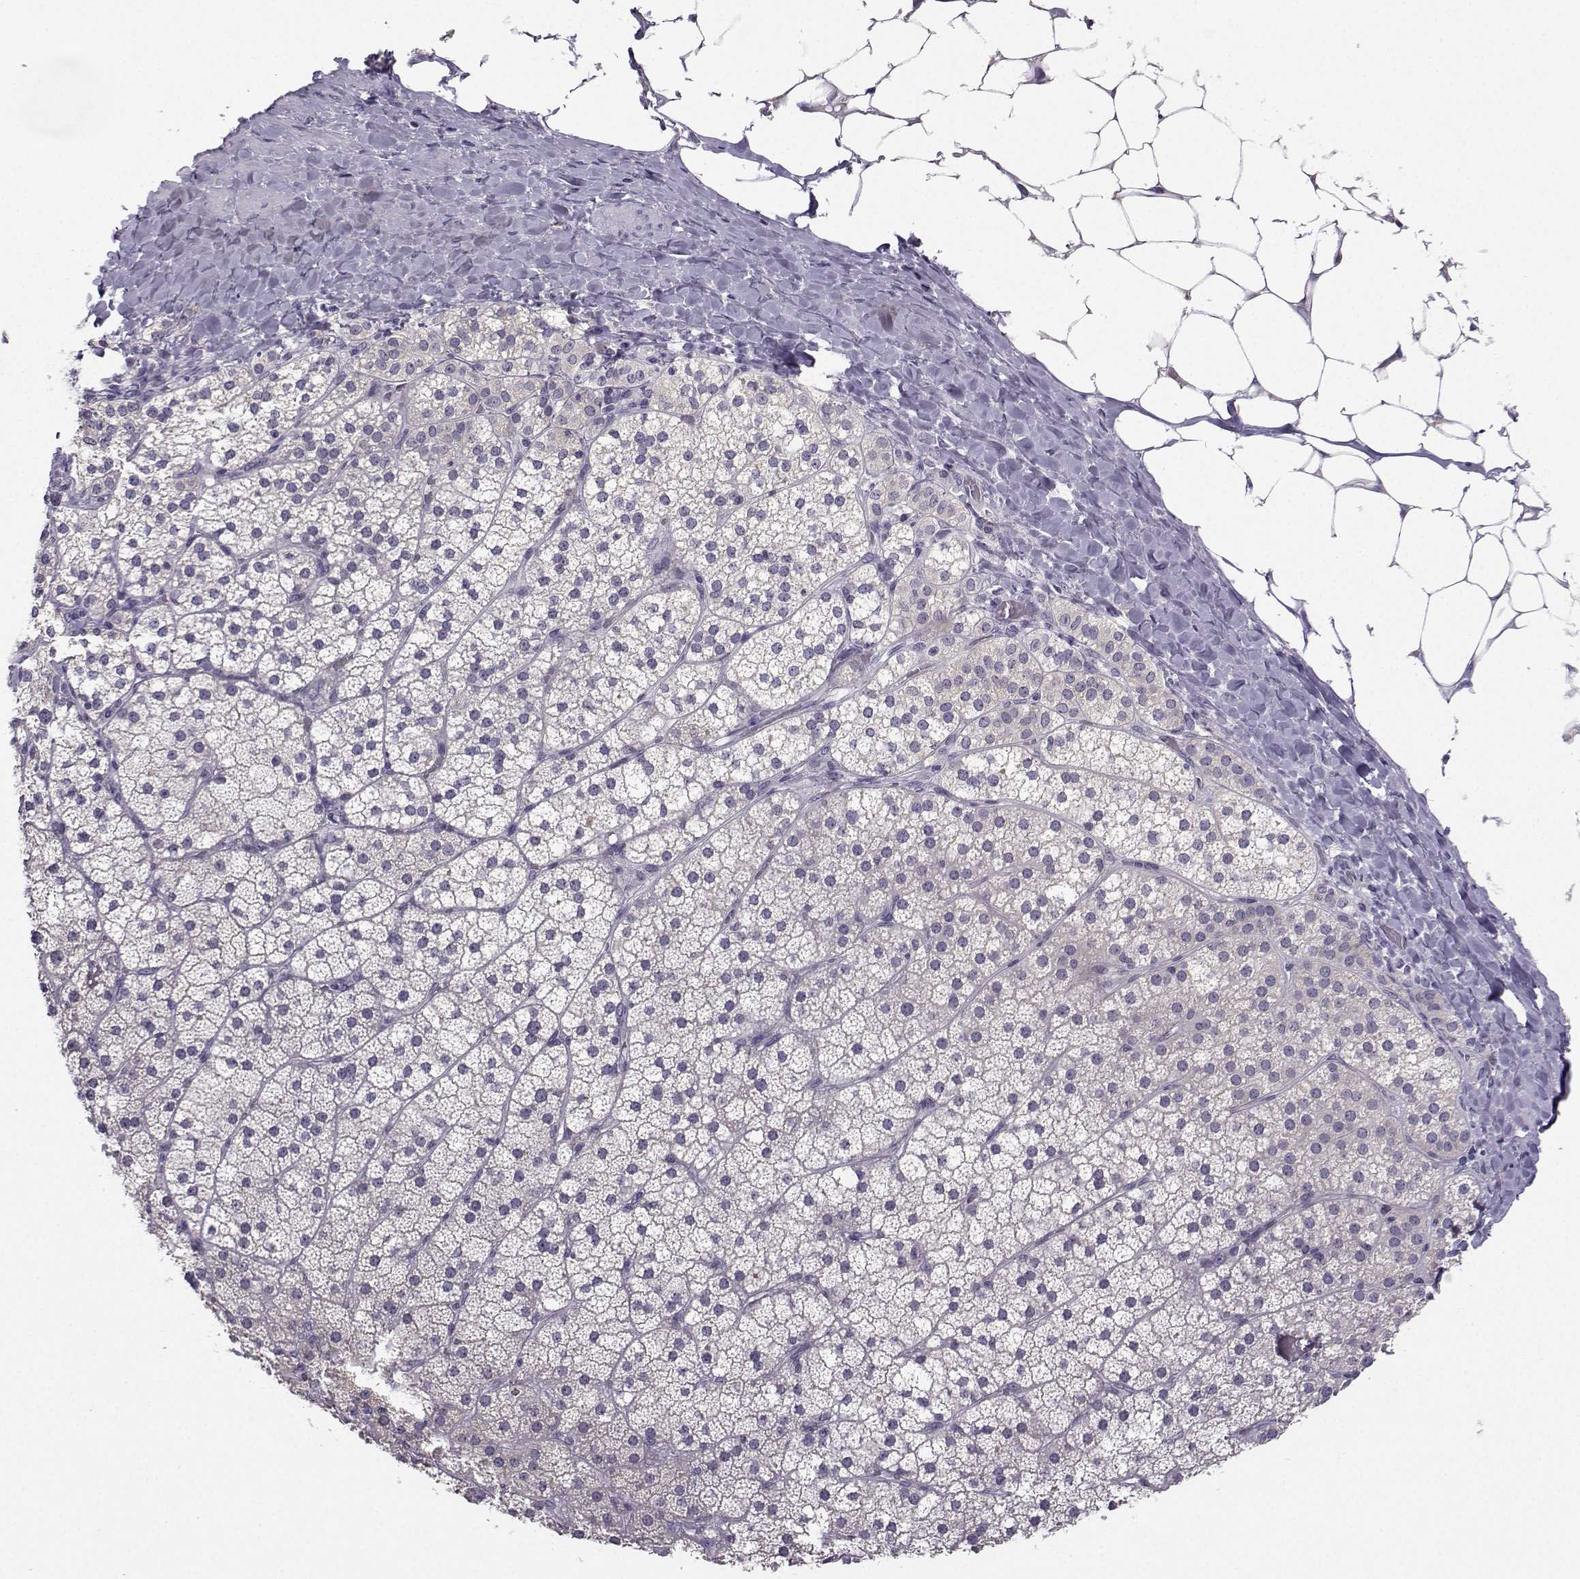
{"staining": {"intensity": "weak", "quantity": "<25%", "location": "cytoplasmic/membranous"}, "tissue": "adrenal gland", "cell_type": "Glandular cells", "image_type": "normal", "snomed": [{"axis": "morphology", "description": "Normal tissue, NOS"}, {"axis": "topography", "description": "Adrenal gland"}], "caption": "Glandular cells show no significant protein positivity in unremarkable adrenal gland. The staining is performed using DAB brown chromogen with nuclei counter-stained in using hematoxylin.", "gene": "FCAMR", "patient": {"sex": "male", "age": 53}}